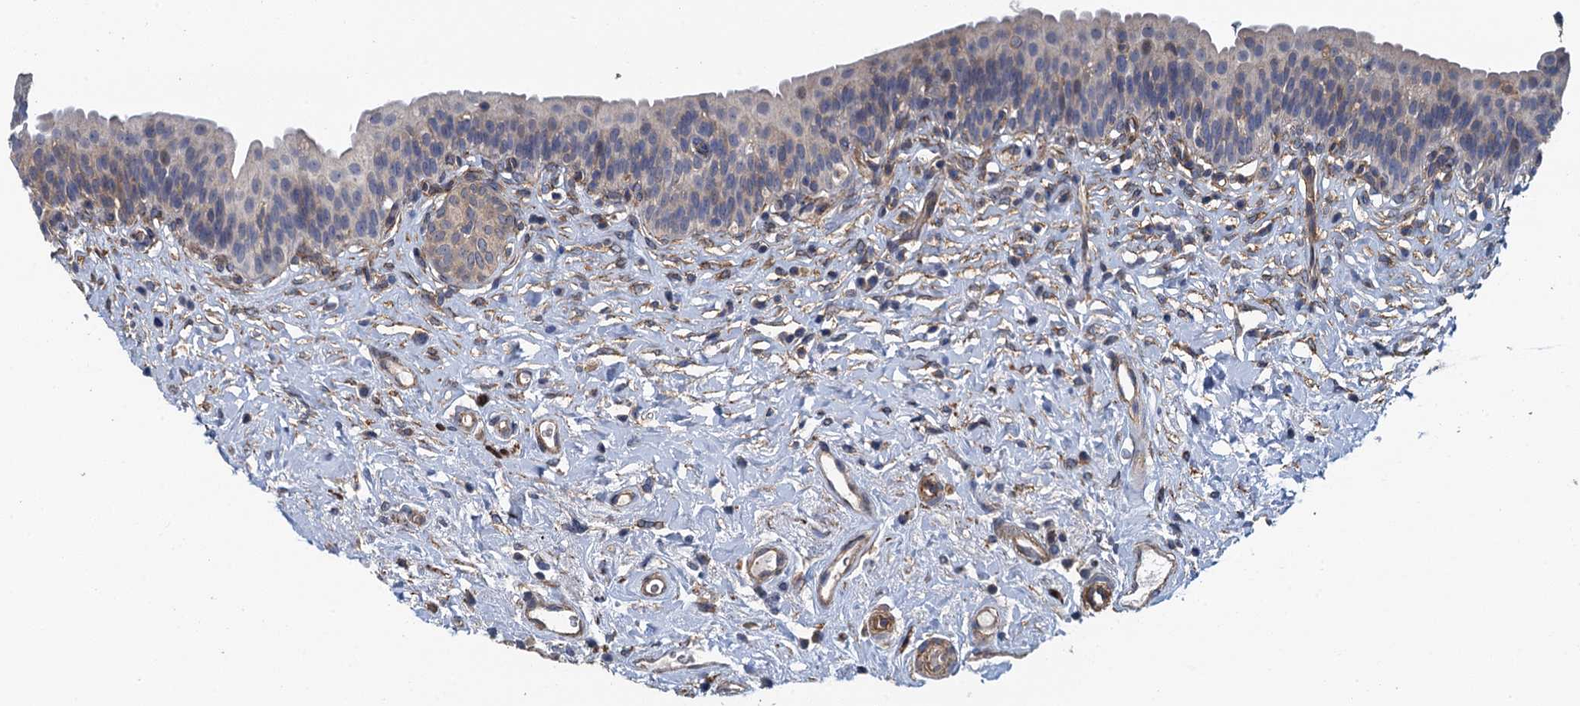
{"staining": {"intensity": "moderate", "quantity": "25%-75%", "location": "cytoplasmic/membranous"}, "tissue": "urinary bladder", "cell_type": "Urothelial cells", "image_type": "normal", "snomed": [{"axis": "morphology", "description": "Normal tissue, NOS"}, {"axis": "topography", "description": "Urinary bladder"}], "caption": "Urothelial cells exhibit medium levels of moderate cytoplasmic/membranous expression in approximately 25%-75% of cells in normal human urinary bladder.", "gene": "RSAD2", "patient": {"sex": "male", "age": 83}}